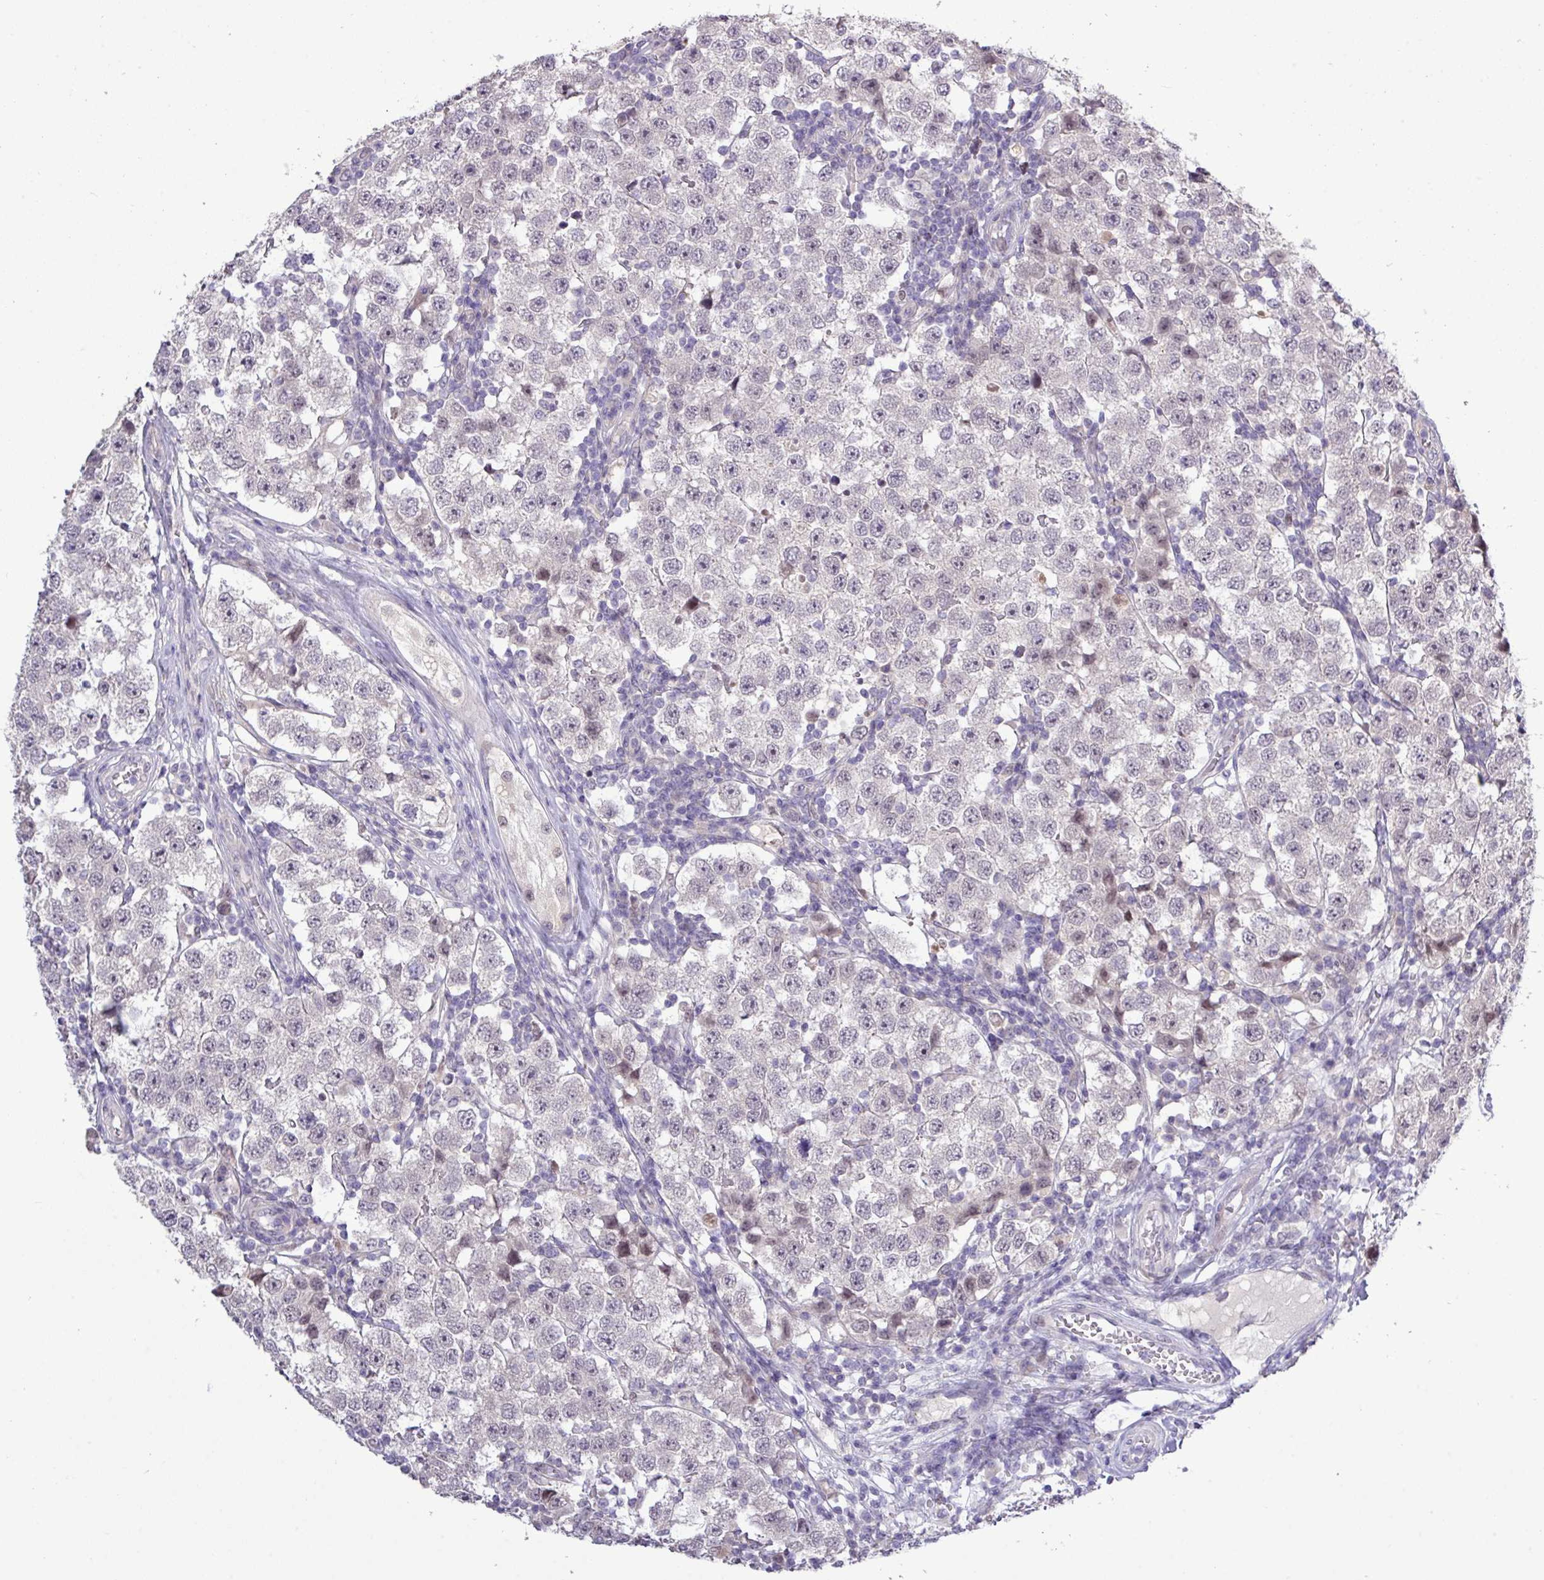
{"staining": {"intensity": "negative", "quantity": "none", "location": "none"}, "tissue": "testis cancer", "cell_type": "Tumor cells", "image_type": "cancer", "snomed": [{"axis": "morphology", "description": "Seminoma, NOS"}, {"axis": "topography", "description": "Testis"}], "caption": "There is no significant positivity in tumor cells of testis cancer.", "gene": "RIPPLY1", "patient": {"sex": "male", "age": 34}}